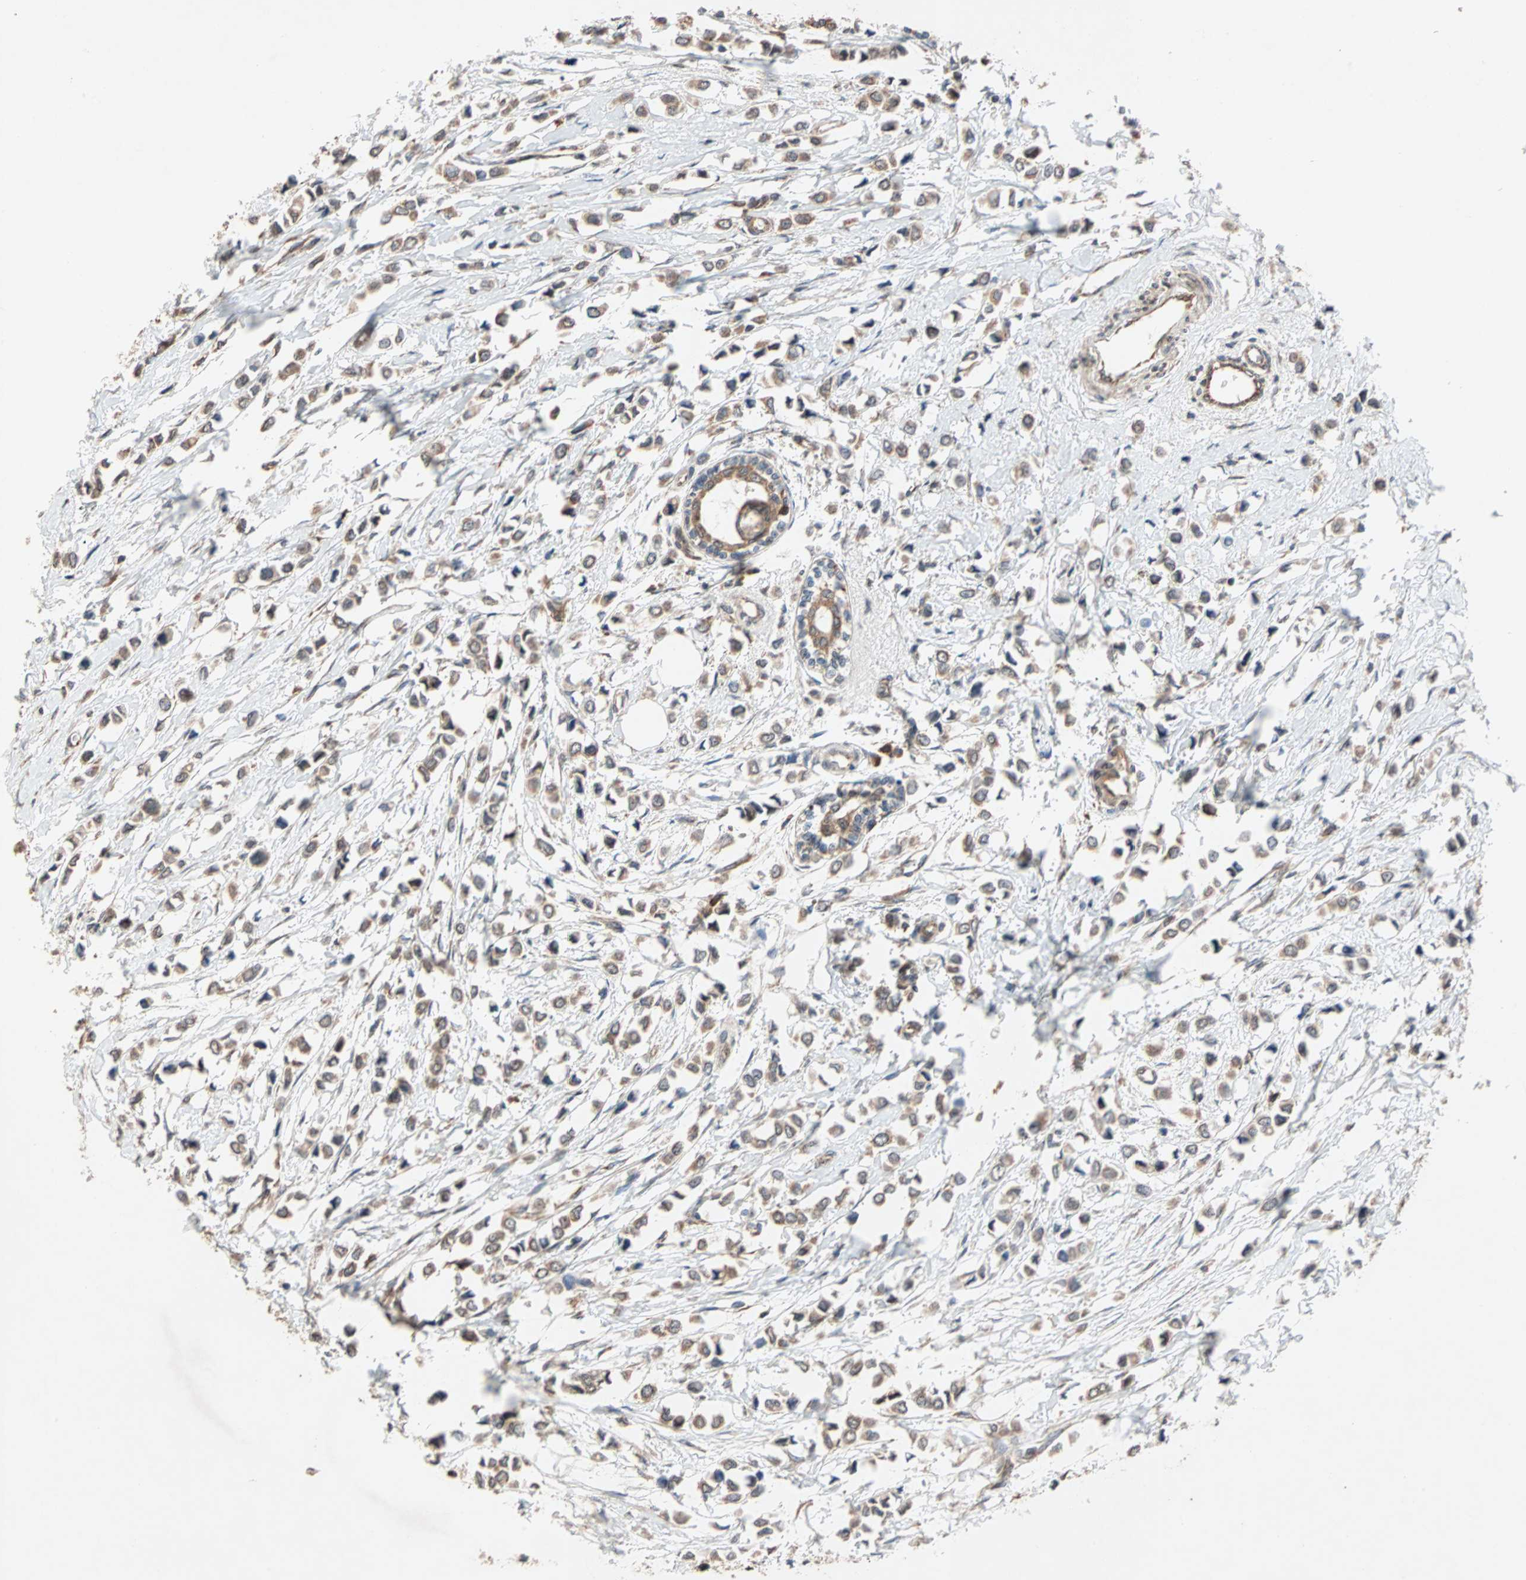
{"staining": {"intensity": "weak", "quantity": ">75%", "location": "cytoplasmic/membranous"}, "tissue": "breast cancer", "cell_type": "Tumor cells", "image_type": "cancer", "snomed": [{"axis": "morphology", "description": "Lobular carcinoma"}, {"axis": "topography", "description": "Breast"}], "caption": "Immunohistochemical staining of human breast cancer shows weak cytoplasmic/membranous protein staining in about >75% of tumor cells. The staining is performed using DAB (3,3'-diaminobenzidine) brown chromogen to label protein expression. The nuclei are counter-stained blue using hematoxylin.", "gene": "AUP1", "patient": {"sex": "female", "age": 51}}